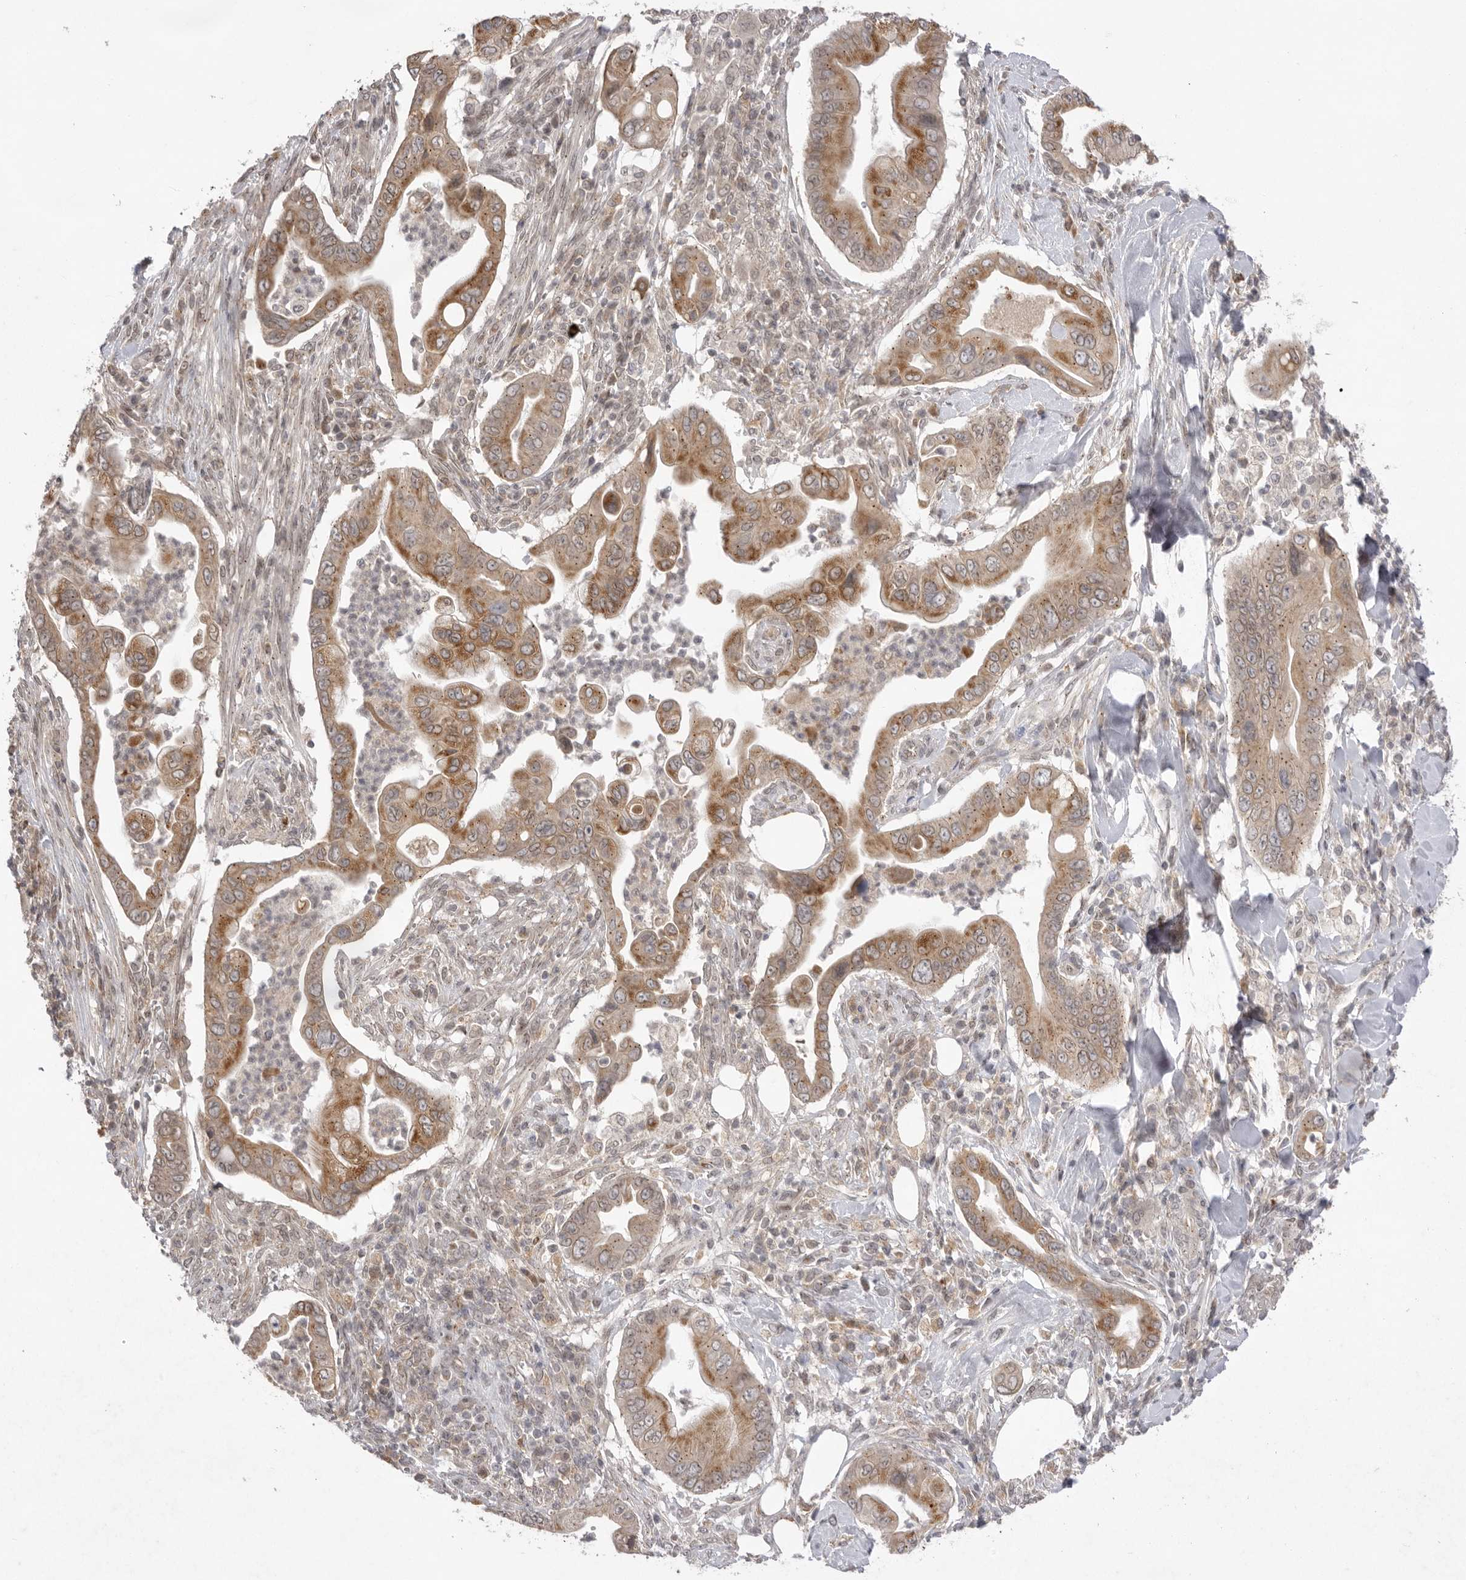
{"staining": {"intensity": "moderate", "quantity": ">75%", "location": "cytoplasmic/membranous"}, "tissue": "pancreatic cancer", "cell_type": "Tumor cells", "image_type": "cancer", "snomed": [{"axis": "morphology", "description": "Adenocarcinoma, NOS"}, {"axis": "topography", "description": "Pancreas"}], "caption": "Tumor cells display medium levels of moderate cytoplasmic/membranous positivity in about >75% of cells in pancreatic cancer (adenocarcinoma). (brown staining indicates protein expression, while blue staining denotes nuclei).", "gene": "TLR3", "patient": {"sex": "male", "age": 78}}